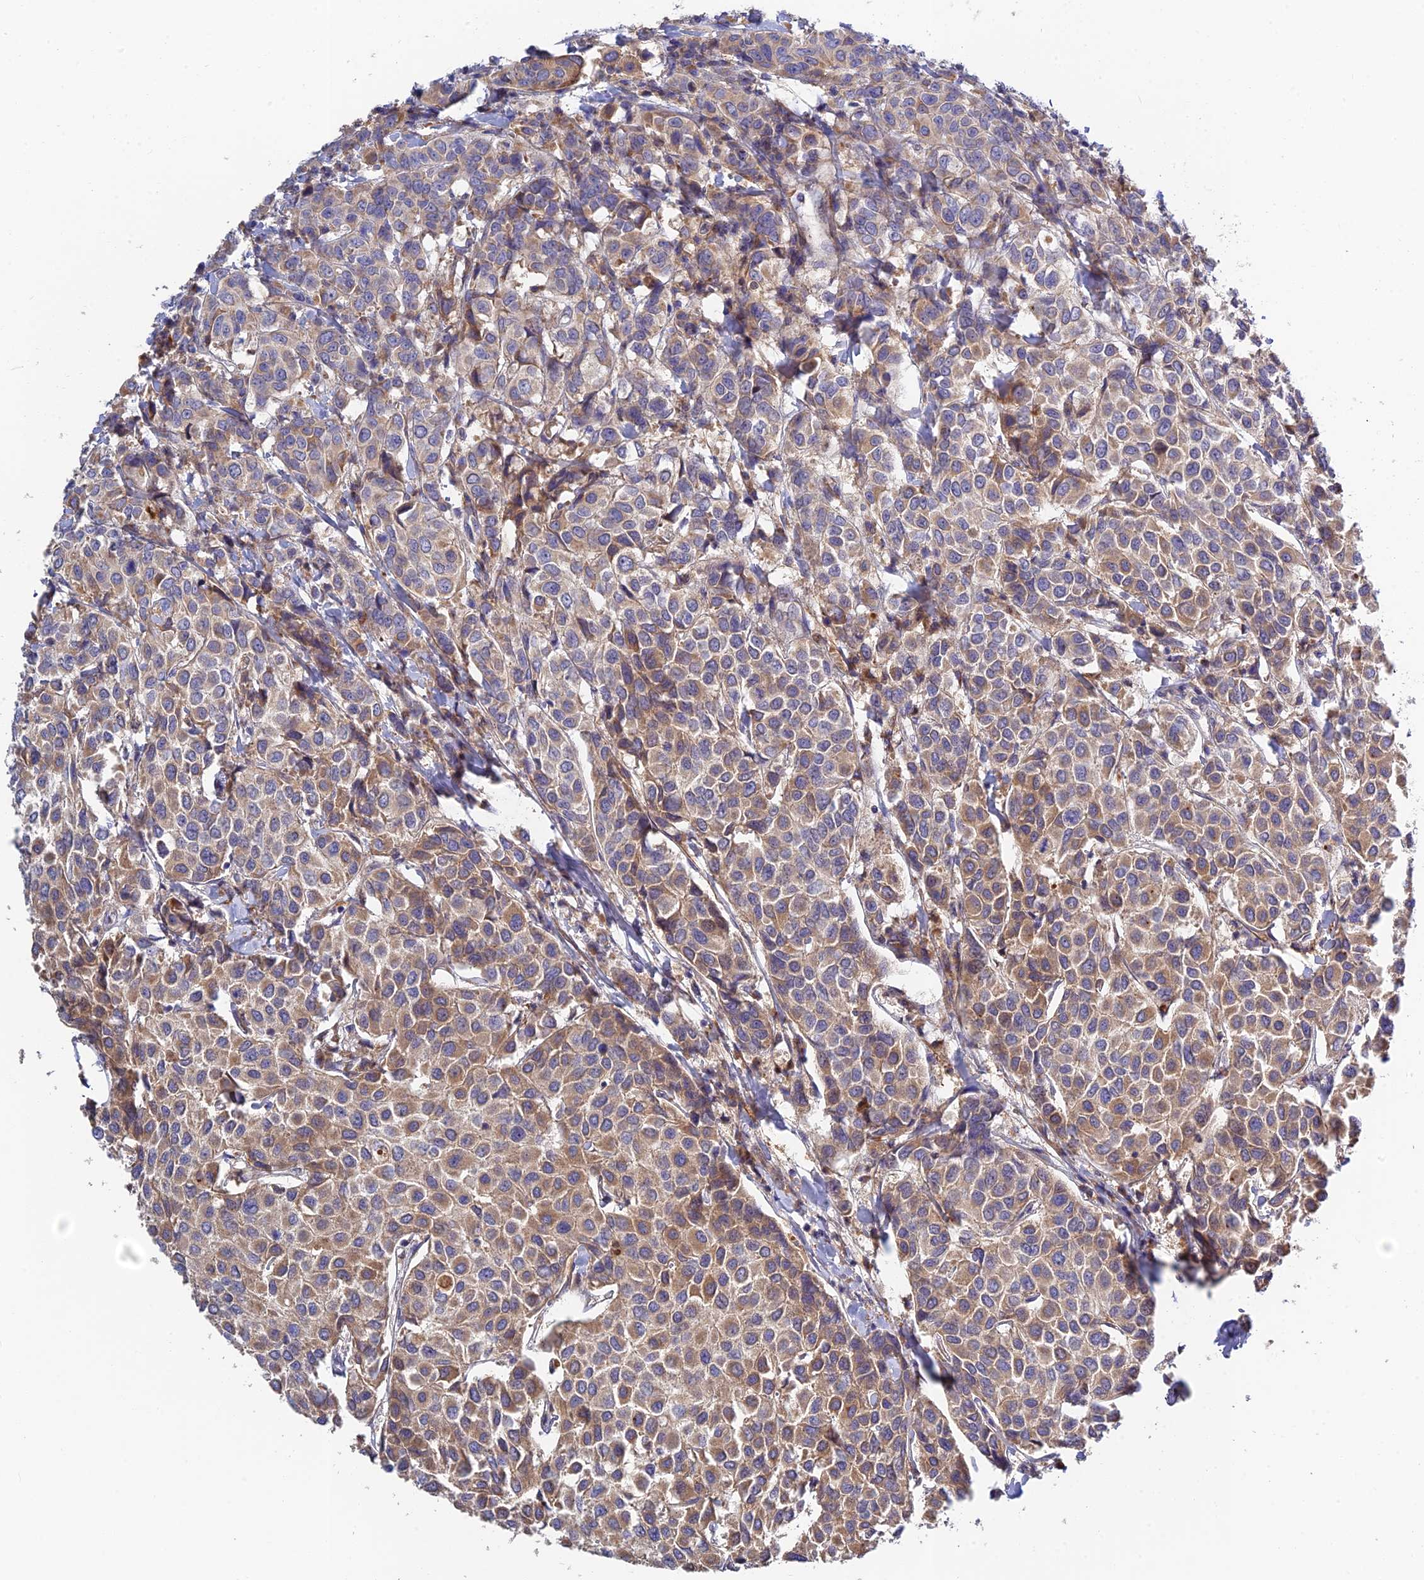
{"staining": {"intensity": "weak", "quantity": "25%-75%", "location": "cytoplasmic/membranous"}, "tissue": "breast cancer", "cell_type": "Tumor cells", "image_type": "cancer", "snomed": [{"axis": "morphology", "description": "Duct carcinoma"}, {"axis": "topography", "description": "Breast"}], "caption": "Immunohistochemistry photomicrograph of human breast cancer (invasive ductal carcinoma) stained for a protein (brown), which exhibits low levels of weak cytoplasmic/membranous expression in approximately 25%-75% of tumor cells.", "gene": "FUOM", "patient": {"sex": "female", "age": 55}}